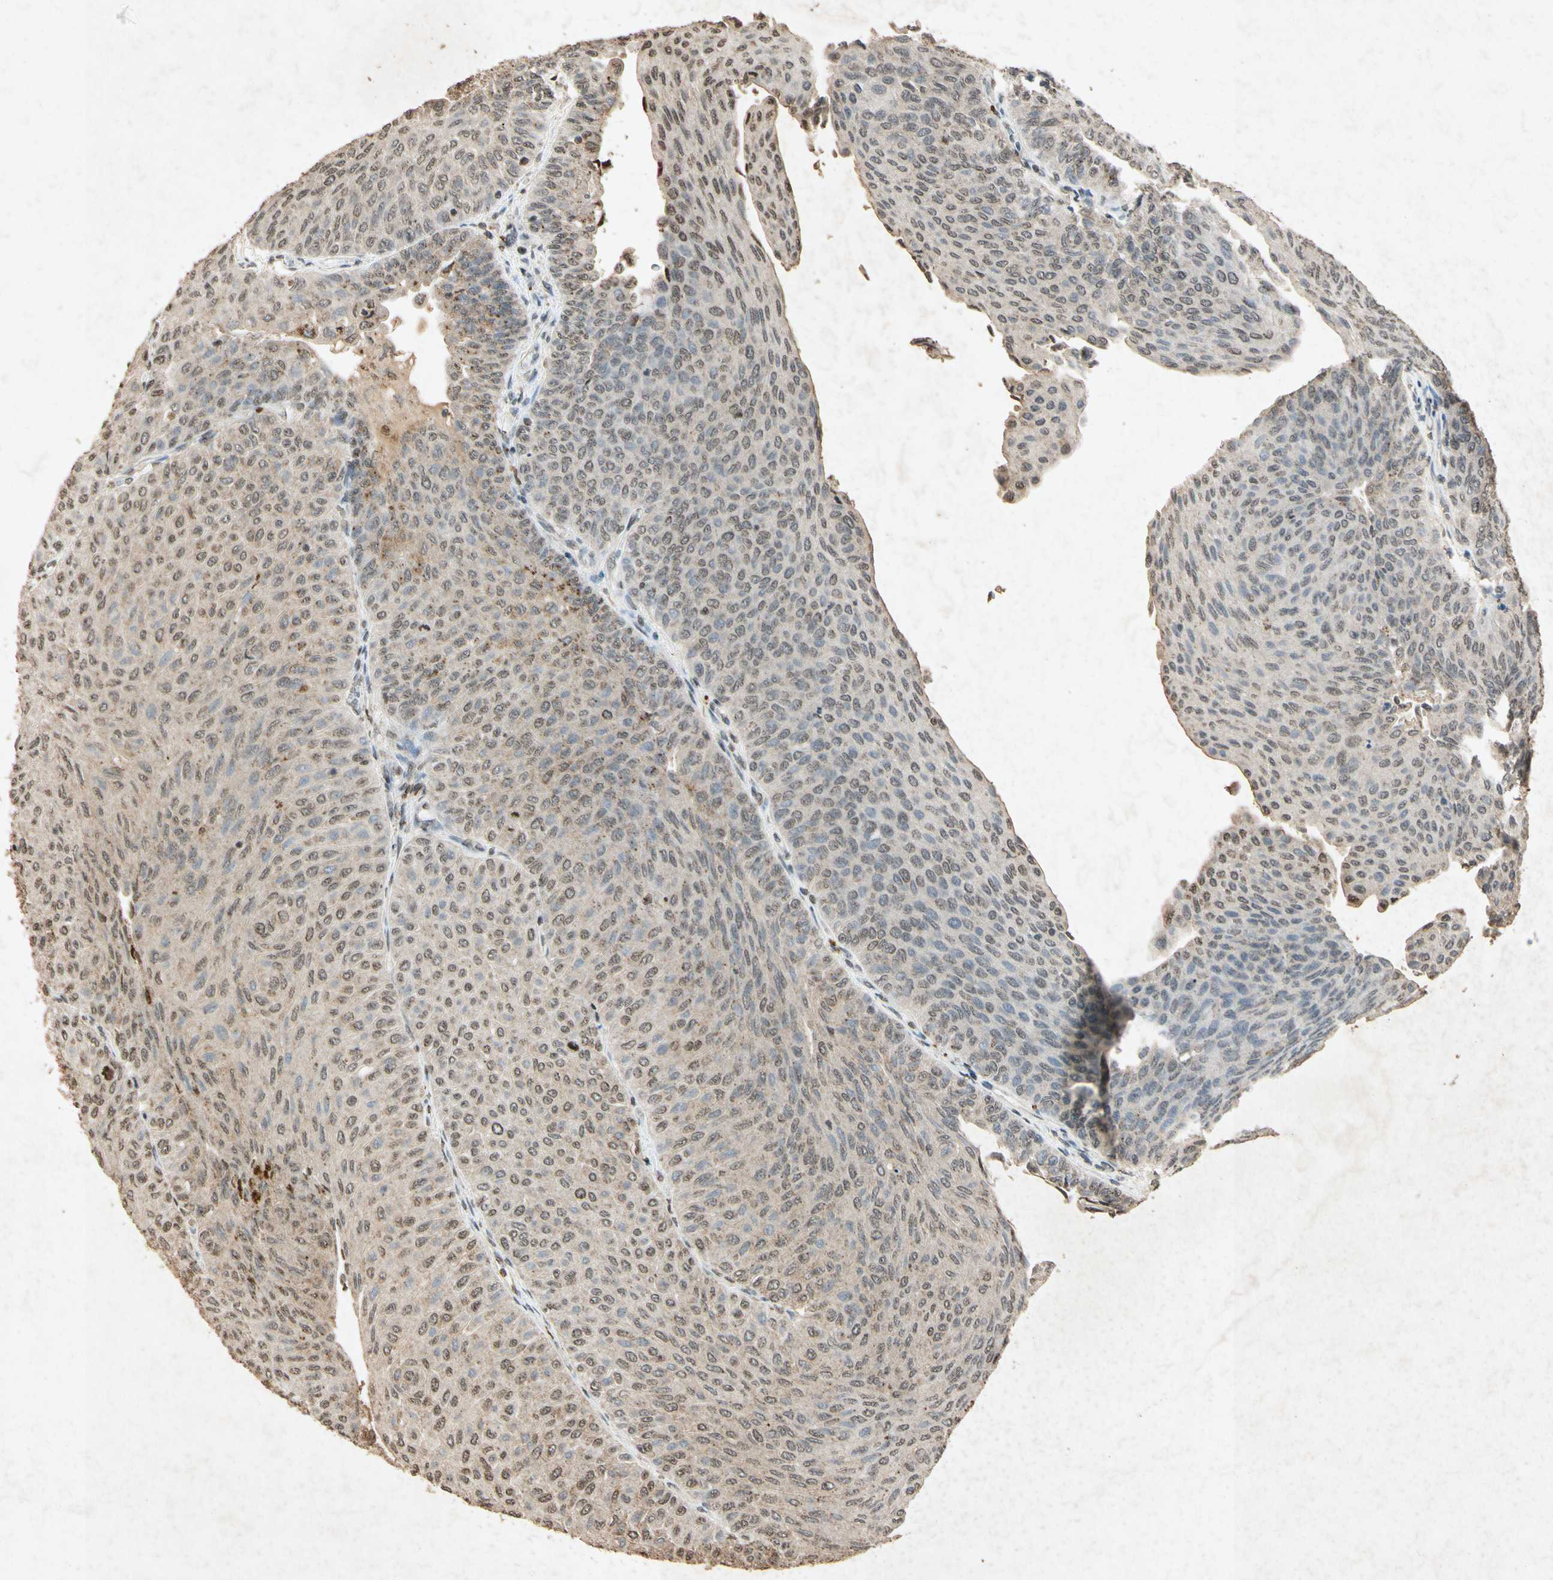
{"staining": {"intensity": "weak", "quantity": "25%-75%", "location": "cytoplasmic/membranous,nuclear"}, "tissue": "urothelial cancer", "cell_type": "Tumor cells", "image_type": "cancer", "snomed": [{"axis": "morphology", "description": "Urothelial carcinoma, Low grade"}, {"axis": "topography", "description": "Urinary bladder"}], "caption": "Protein analysis of low-grade urothelial carcinoma tissue shows weak cytoplasmic/membranous and nuclear staining in about 25%-75% of tumor cells. (IHC, brightfield microscopy, high magnification).", "gene": "MSRB1", "patient": {"sex": "male", "age": 78}}